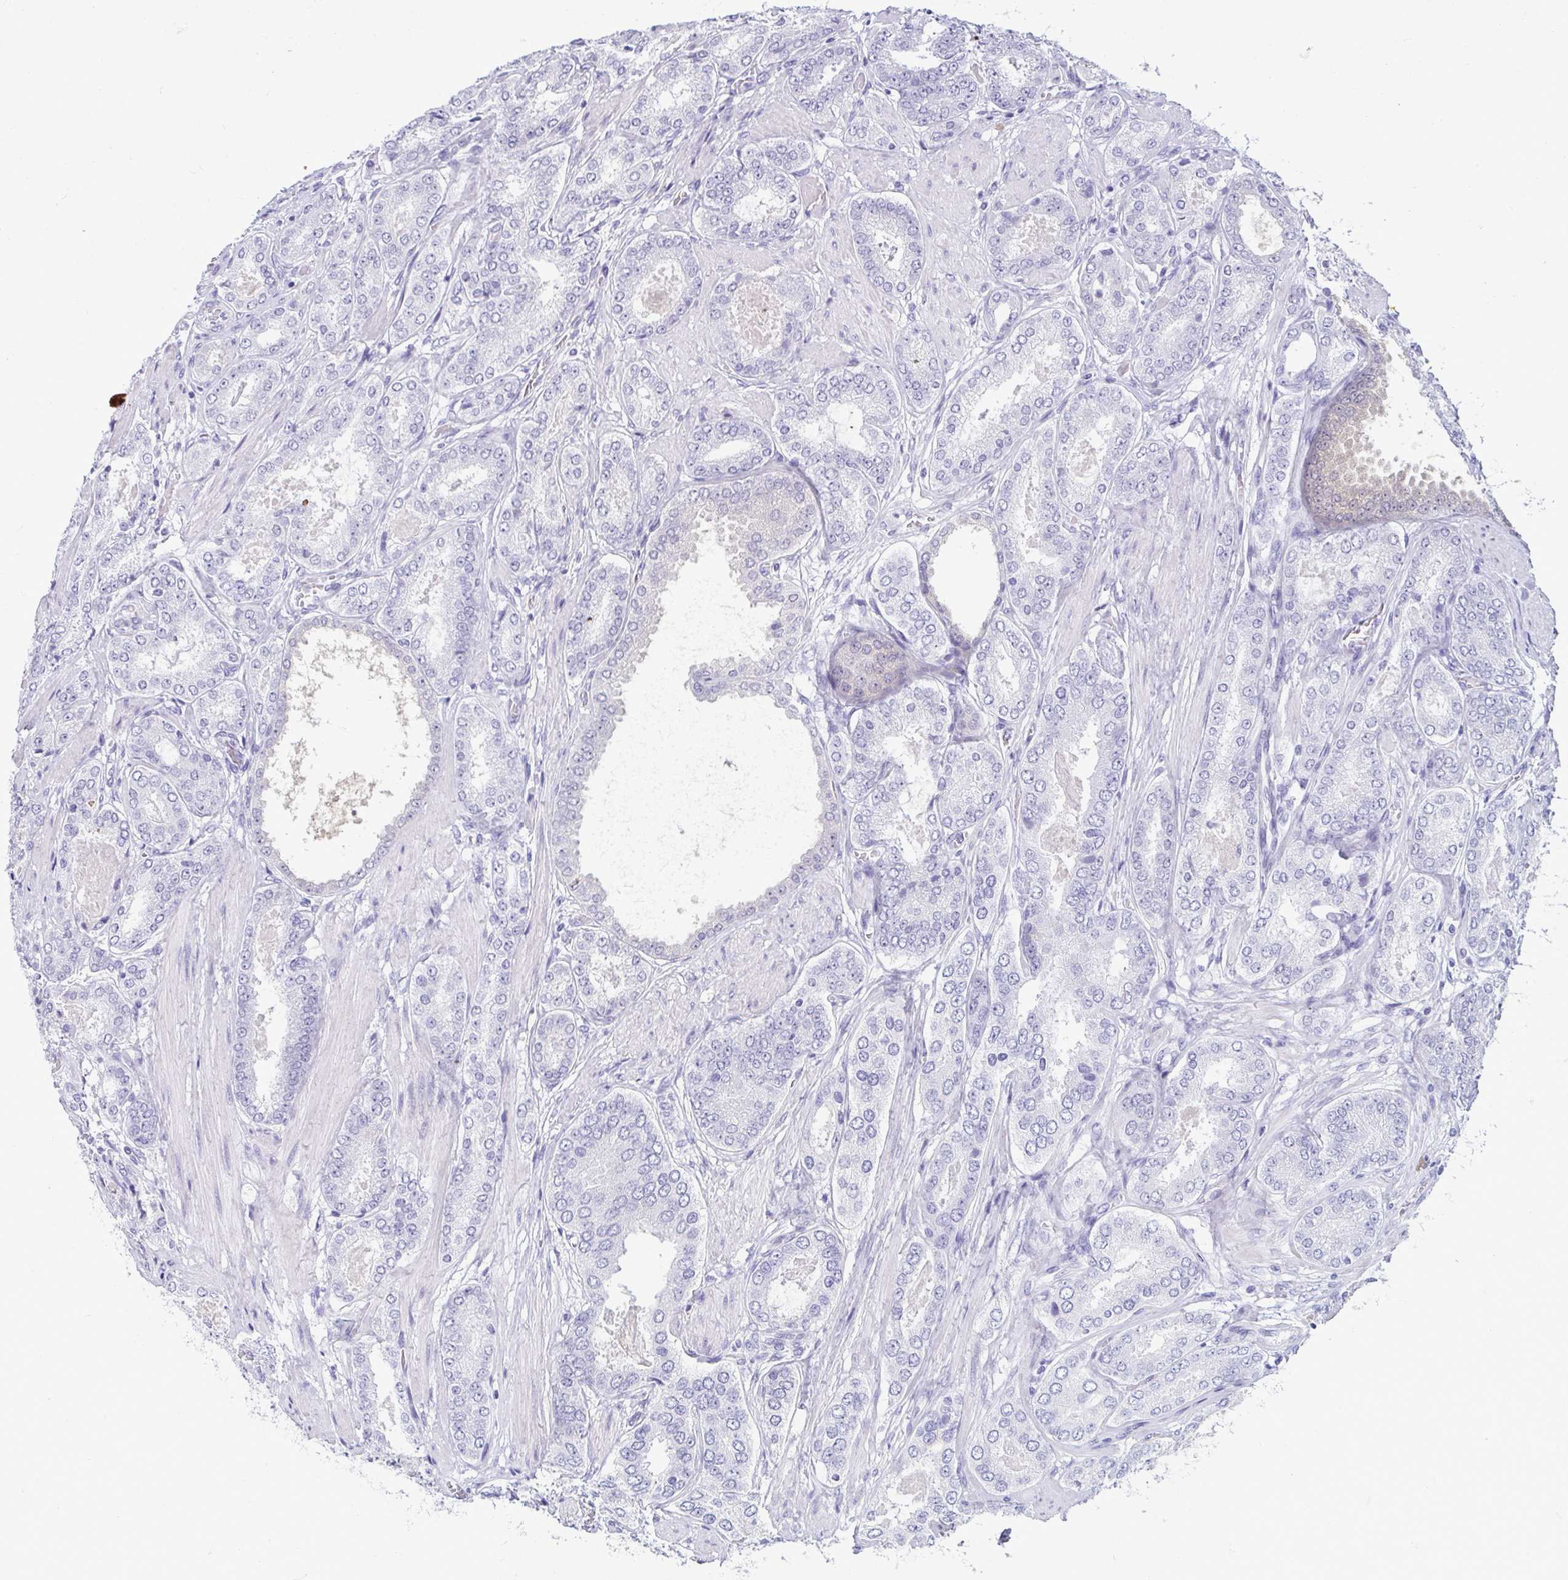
{"staining": {"intensity": "negative", "quantity": "none", "location": "none"}, "tissue": "prostate cancer", "cell_type": "Tumor cells", "image_type": "cancer", "snomed": [{"axis": "morphology", "description": "Adenocarcinoma, High grade"}, {"axis": "topography", "description": "Prostate"}], "caption": "The micrograph shows no staining of tumor cells in prostate cancer.", "gene": "SERPINI1", "patient": {"sex": "male", "age": 63}}